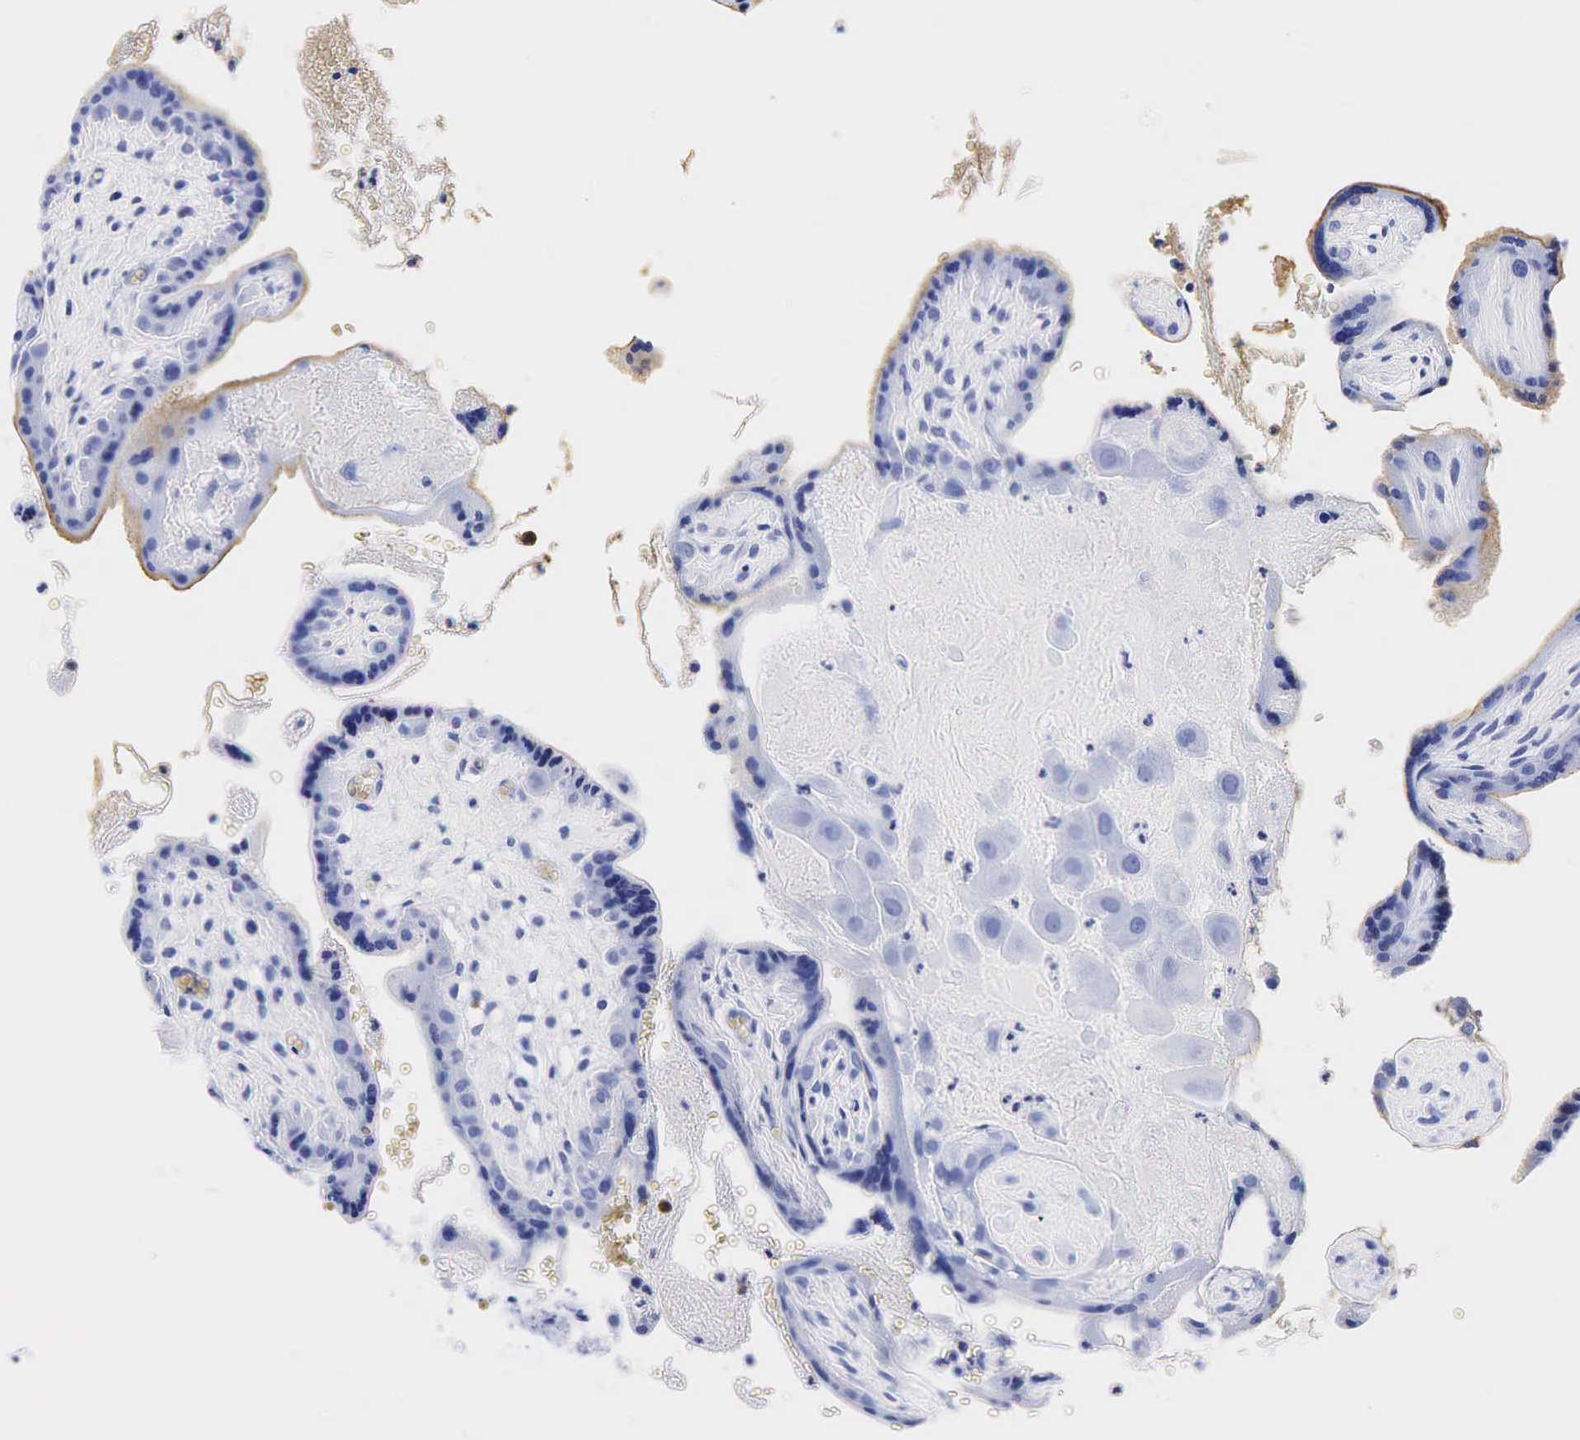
{"staining": {"intensity": "negative", "quantity": "none", "location": "none"}, "tissue": "placenta", "cell_type": "Decidual cells", "image_type": "normal", "snomed": [{"axis": "morphology", "description": "Normal tissue, NOS"}, {"axis": "topography", "description": "Placenta"}], "caption": "A high-resolution image shows immunohistochemistry staining of unremarkable placenta, which reveals no significant expression in decidual cells.", "gene": "TG", "patient": {"sex": "female", "age": 24}}